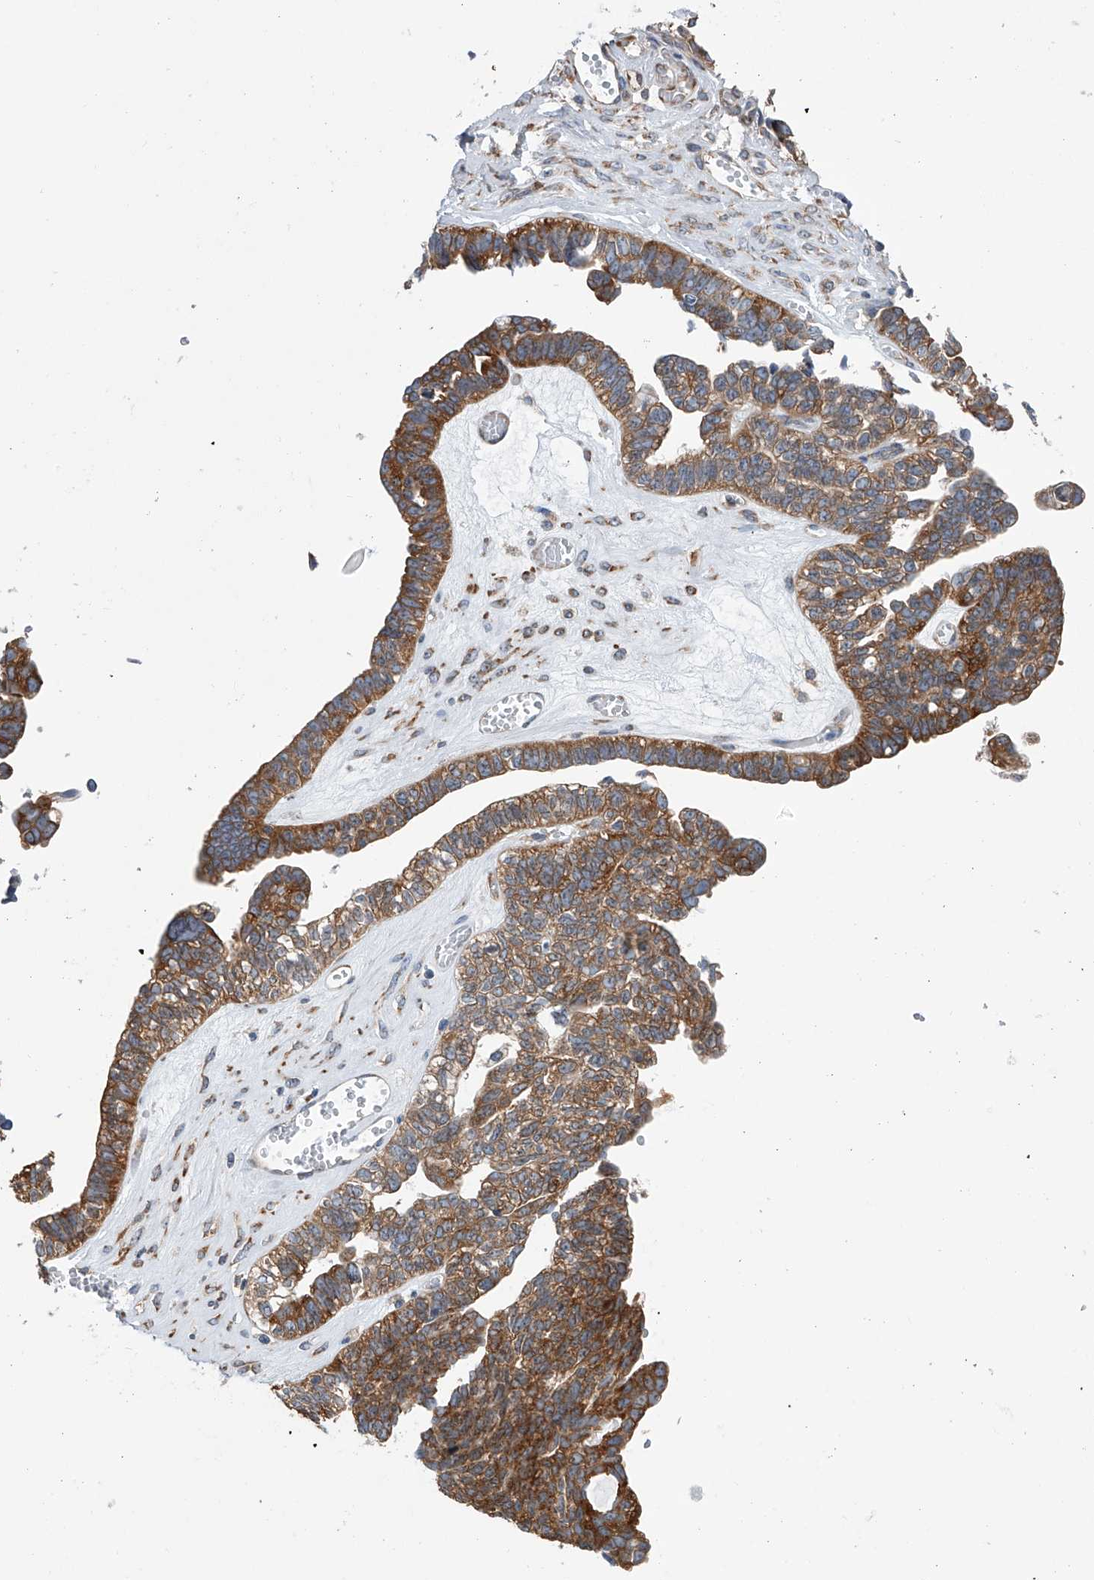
{"staining": {"intensity": "moderate", "quantity": ">75%", "location": "cytoplasmic/membranous"}, "tissue": "ovarian cancer", "cell_type": "Tumor cells", "image_type": "cancer", "snomed": [{"axis": "morphology", "description": "Cystadenocarcinoma, serous, NOS"}, {"axis": "topography", "description": "Ovary"}], "caption": "Protein expression analysis of serous cystadenocarcinoma (ovarian) exhibits moderate cytoplasmic/membranous expression in approximately >75% of tumor cells.", "gene": "RPL26L1", "patient": {"sex": "female", "age": 79}}